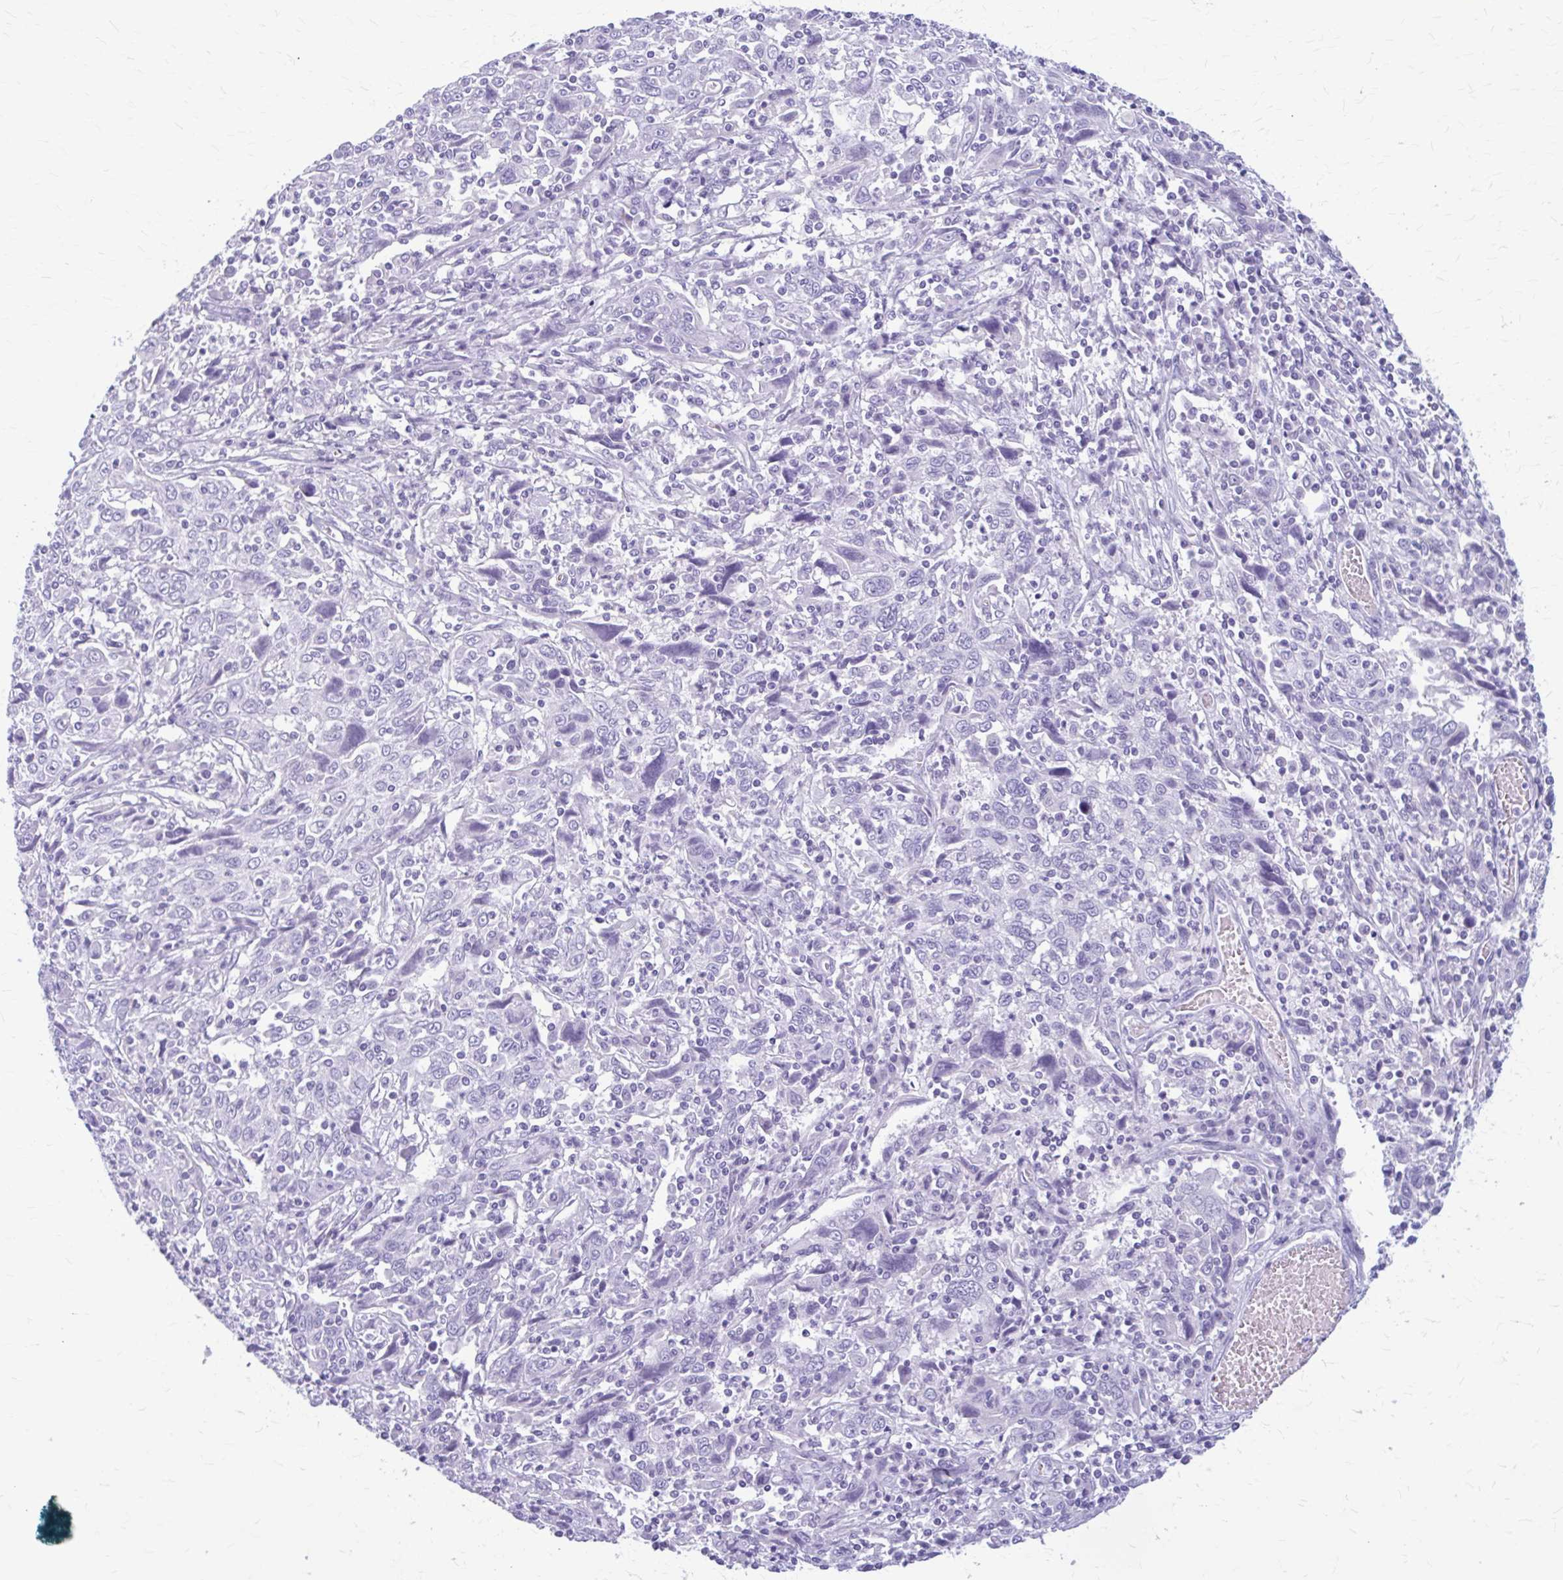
{"staining": {"intensity": "negative", "quantity": "none", "location": "none"}, "tissue": "cervical cancer", "cell_type": "Tumor cells", "image_type": "cancer", "snomed": [{"axis": "morphology", "description": "Squamous cell carcinoma, NOS"}, {"axis": "topography", "description": "Cervix"}], "caption": "High magnification brightfield microscopy of cervical cancer stained with DAB (brown) and counterstained with hematoxylin (blue): tumor cells show no significant expression. (Stains: DAB immunohistochemistry (IHC) with hematoxylin counter stain, Microscopy: brightfield microscopy at high magnification).", "gene": "KLHDC7A", "patient": {"sex": "female", "age": 46}}